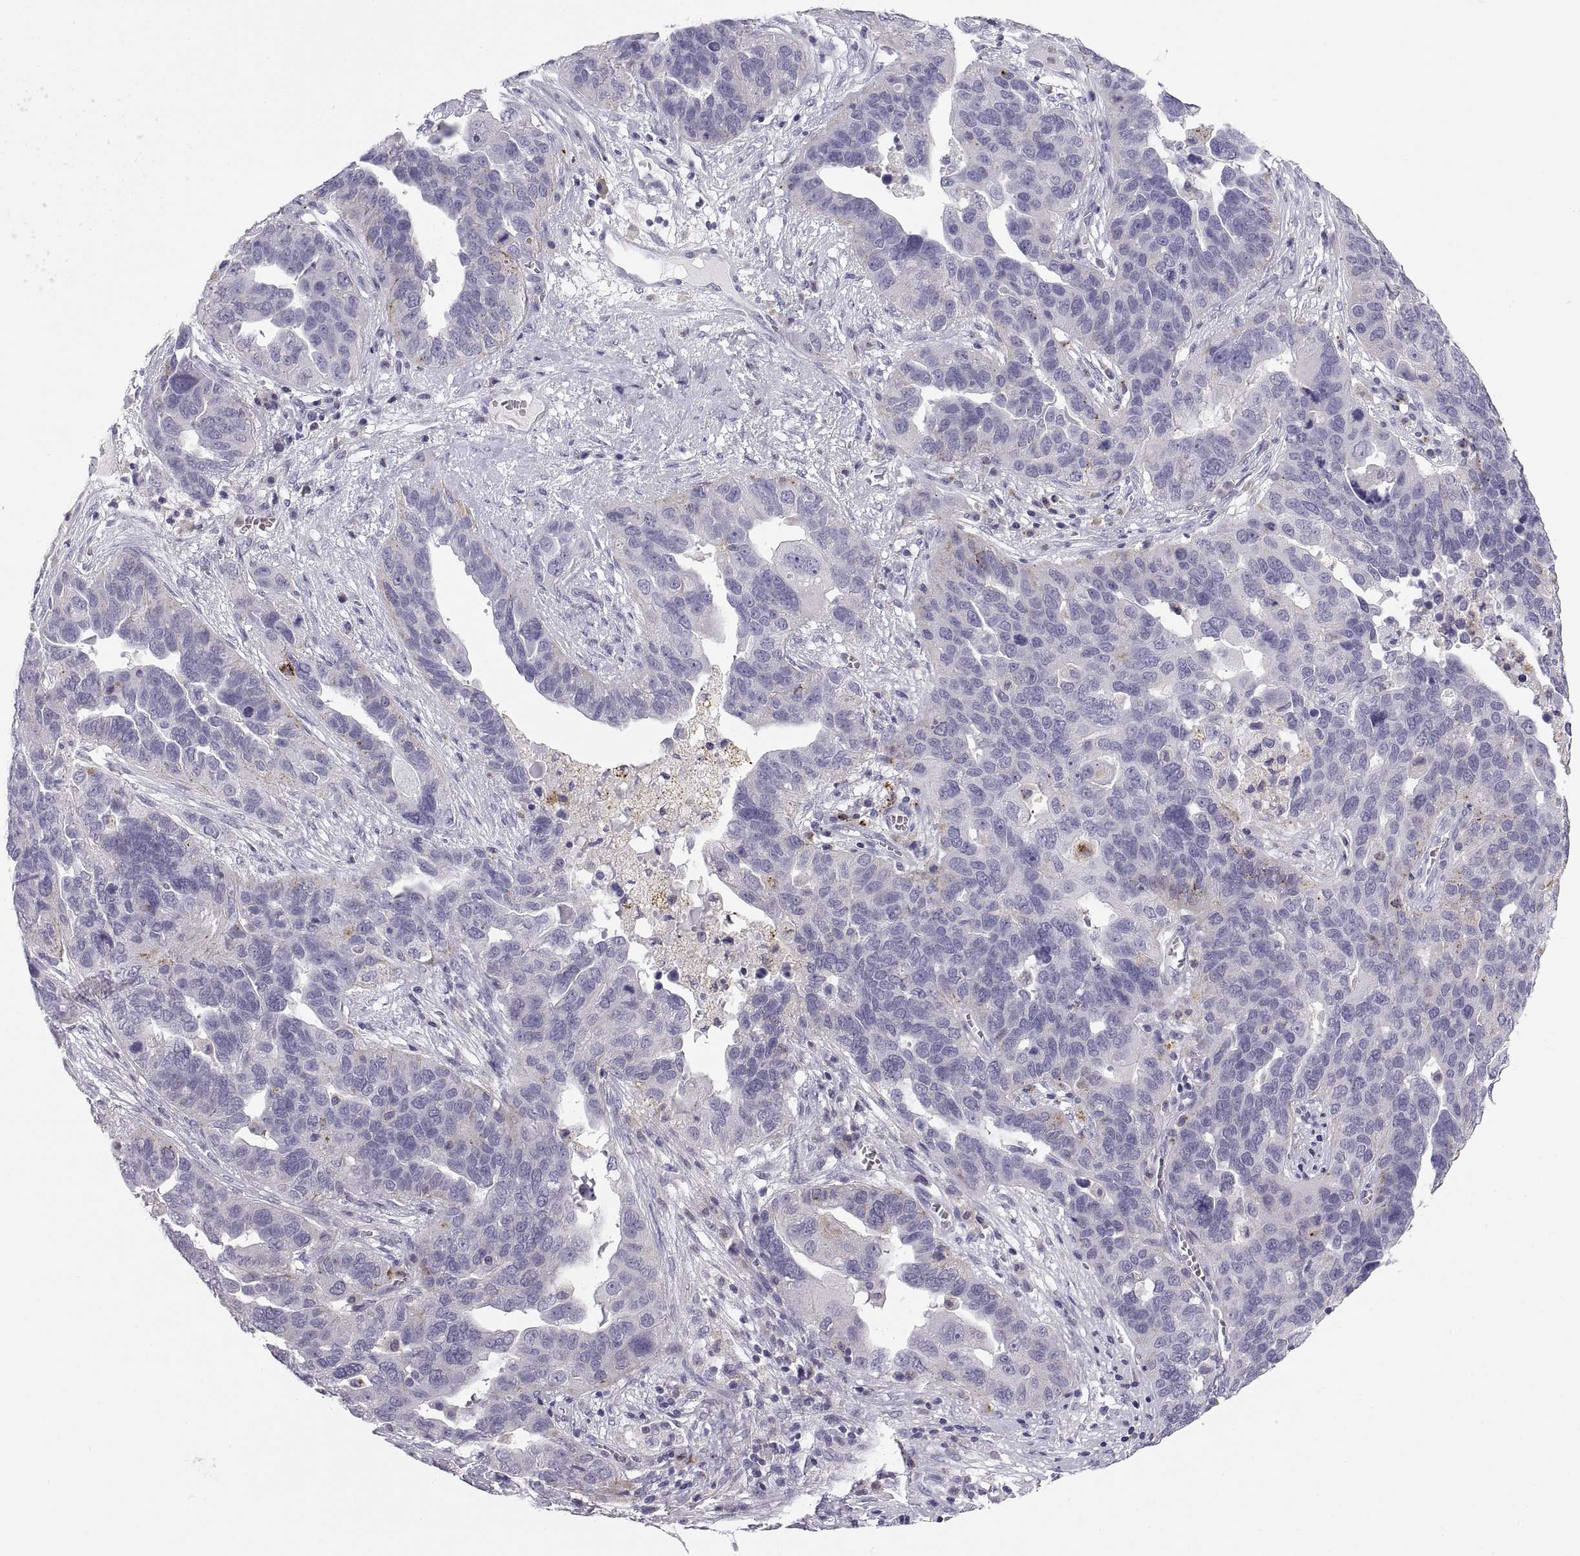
{"staining": {"intensity": "negative", "quantity": "none", "location": "none"}, "tissue": "ovarian cancer", "cell_type": "Tumor cells", "image_type": "cancer", "snomed": [{"axis": "morphology", "description": "Carcinoma, endometroid"}, {"axis": "topography", "description": "Soft tissue"}, {"axis": "topography", "description": "Ovary"}], "caption": "Immunohistochemistry (IHC) photomicrograph of endometroid carcinoma (ovarian) stained for a protein (brown), which reveals no expression in tumor cells.", "gene": "RGS19", "patient": {"sex": "female", "age": 52}}